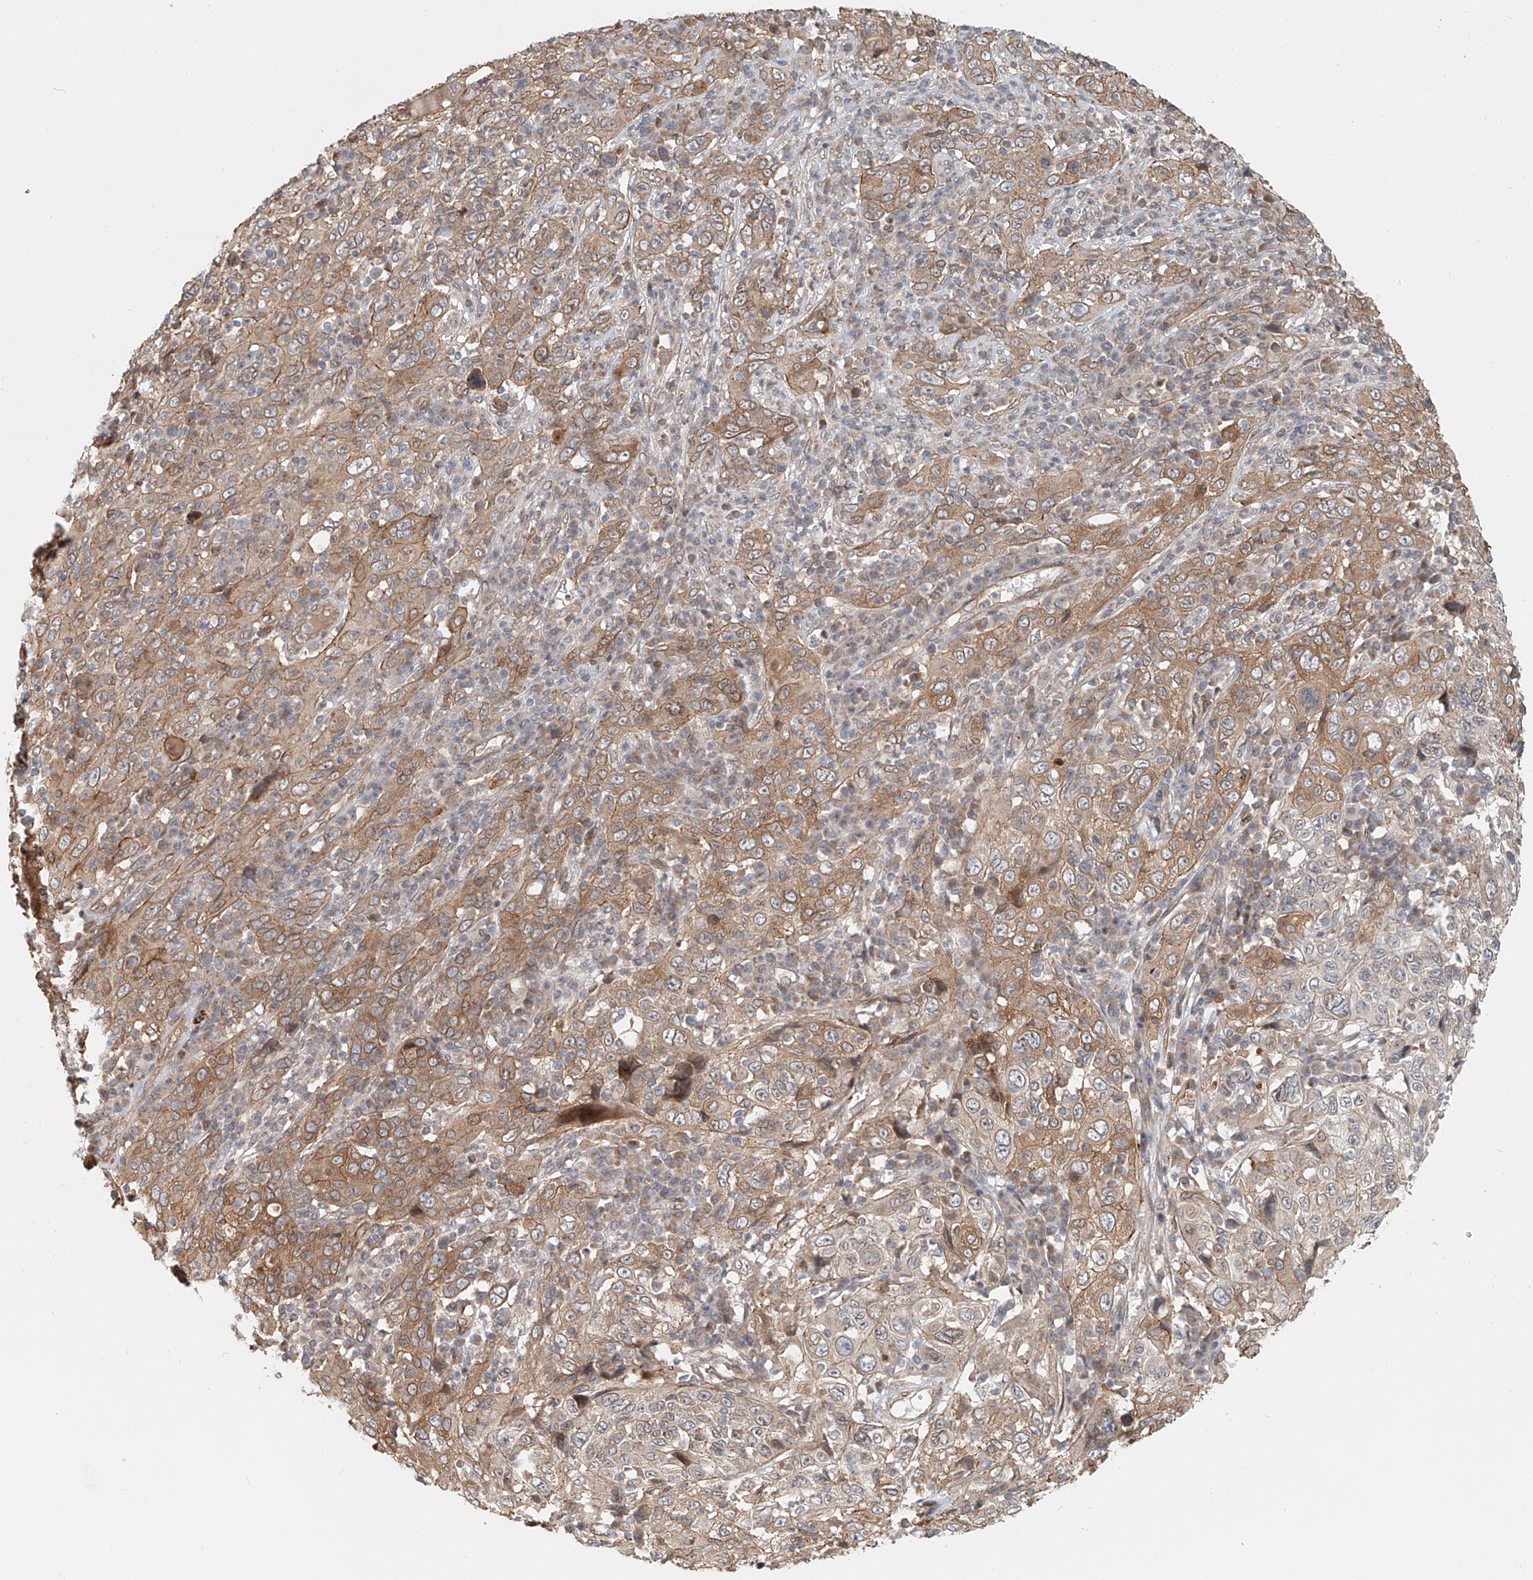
{"staining": {"intensity": "moderate", "quantity": ">75%", "location": "cytoplasmic/membranous"}, "tissue": "cervical cancer", "cell_type": "Tumor cells", "image_type": "cancer", "snomed": [{"axis": "morphology", "description": "Squamous cell carcinoma, NOS"}, {"axis": "topography", "description": "Cervix"}], "caption": "Cervical squamous cell carcinoma tissue displays moderate cytoplasmic/membranous staining in about >75% of tumor cells, visualized by immunohistochemistry.", "gene": "SASH1", "patient": {"sex": "female", "age": 46}}